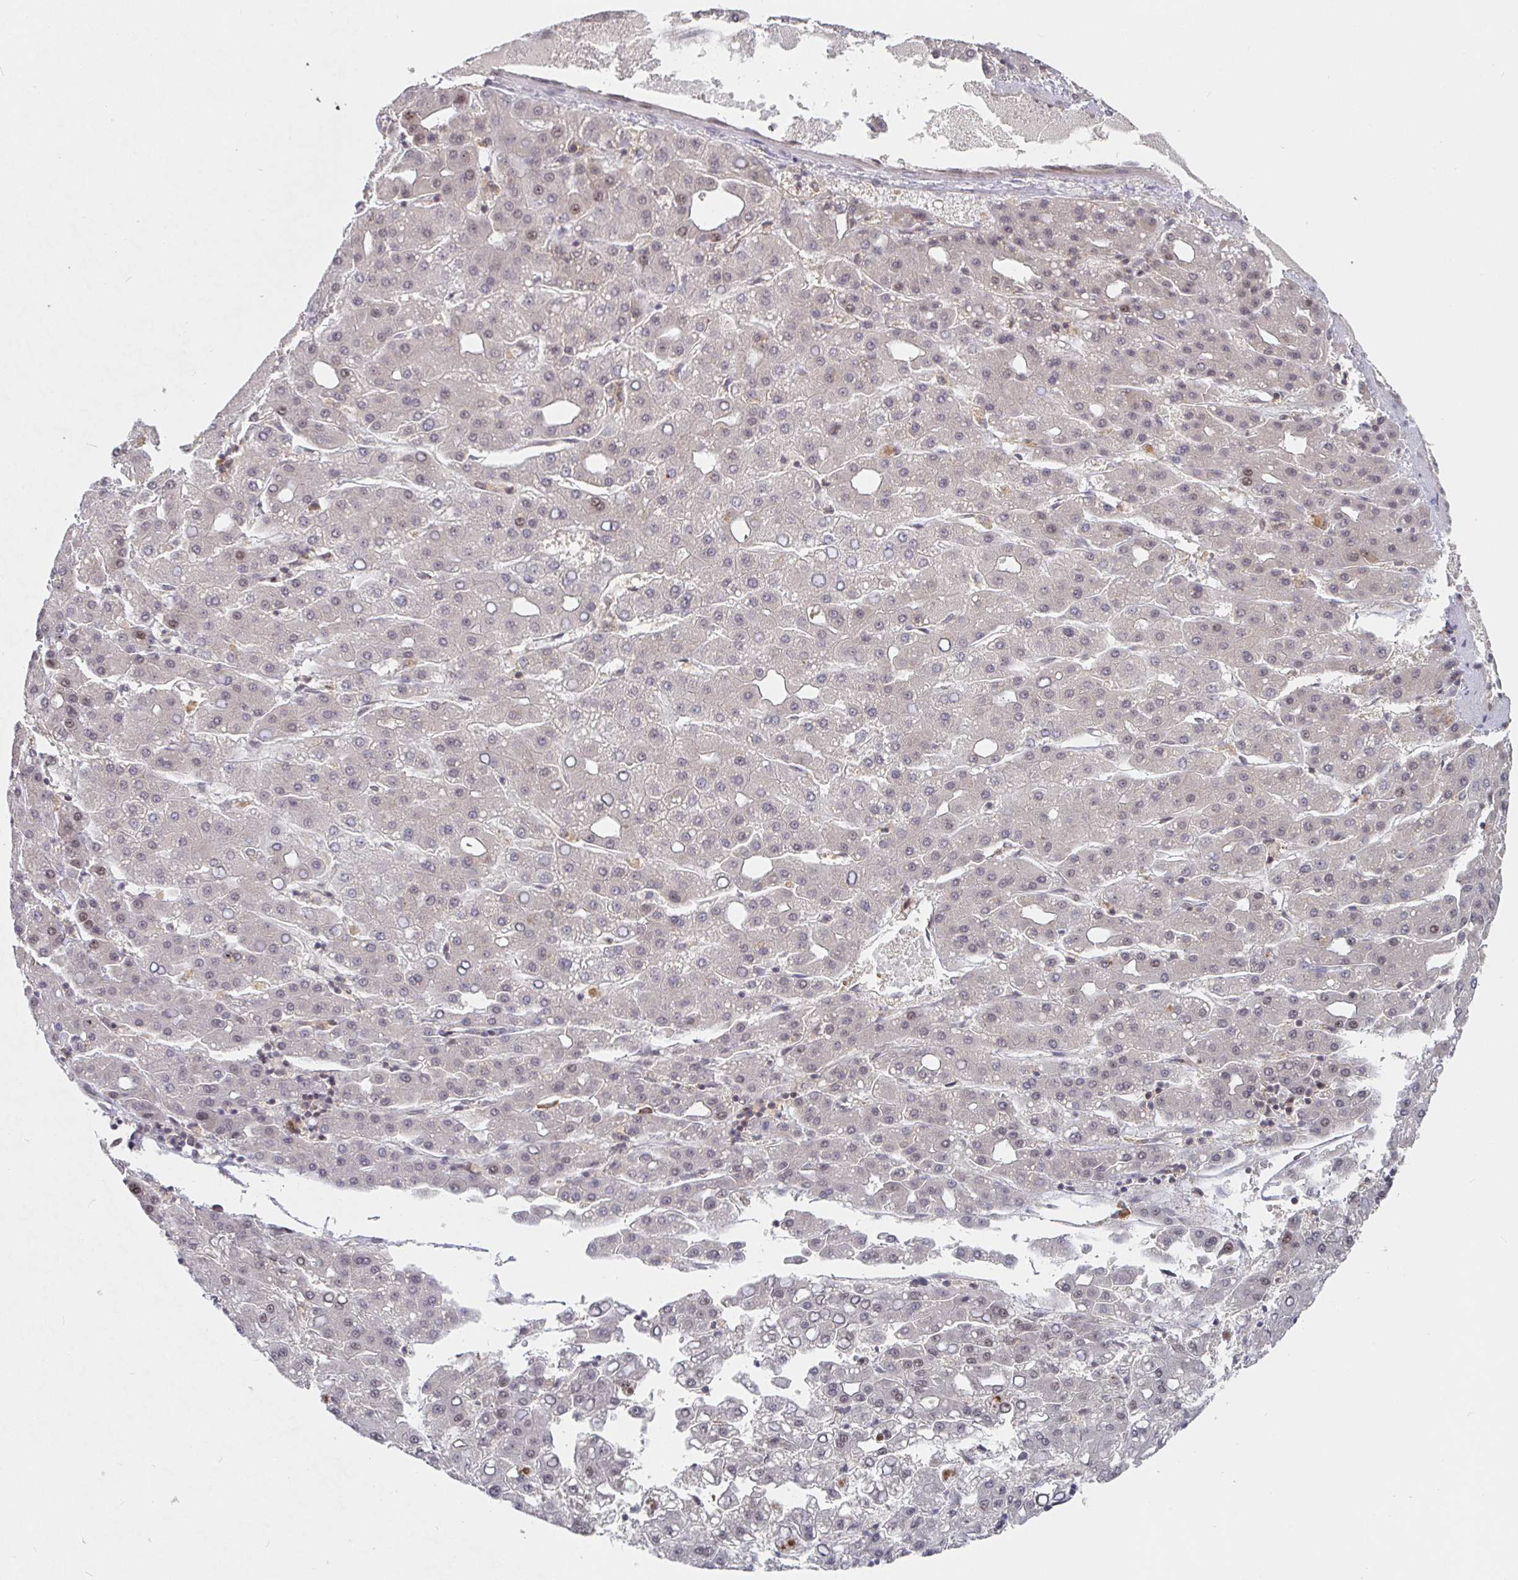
{"staining": {"intensity": "negative", "quantity": "none", "location": "none"}, "tissue": "liver cancer", "cell_type": "Tumor cells", "image_type": "cancer", "snomed": [{"axis": "morphology", "description": "Carcinoma, Hepatocellular, NOS"}, {"axis": "topography", "description": "Liver"}], "caption": "An immunohistochemistry histopathology image of hepatocellular carcinoma (liver) is shown. There is no staining in tumor cells of hepatocellular carcinoma (liver).", "gene": "ALG1", "patient": {"sex": "male", "age": 65}}